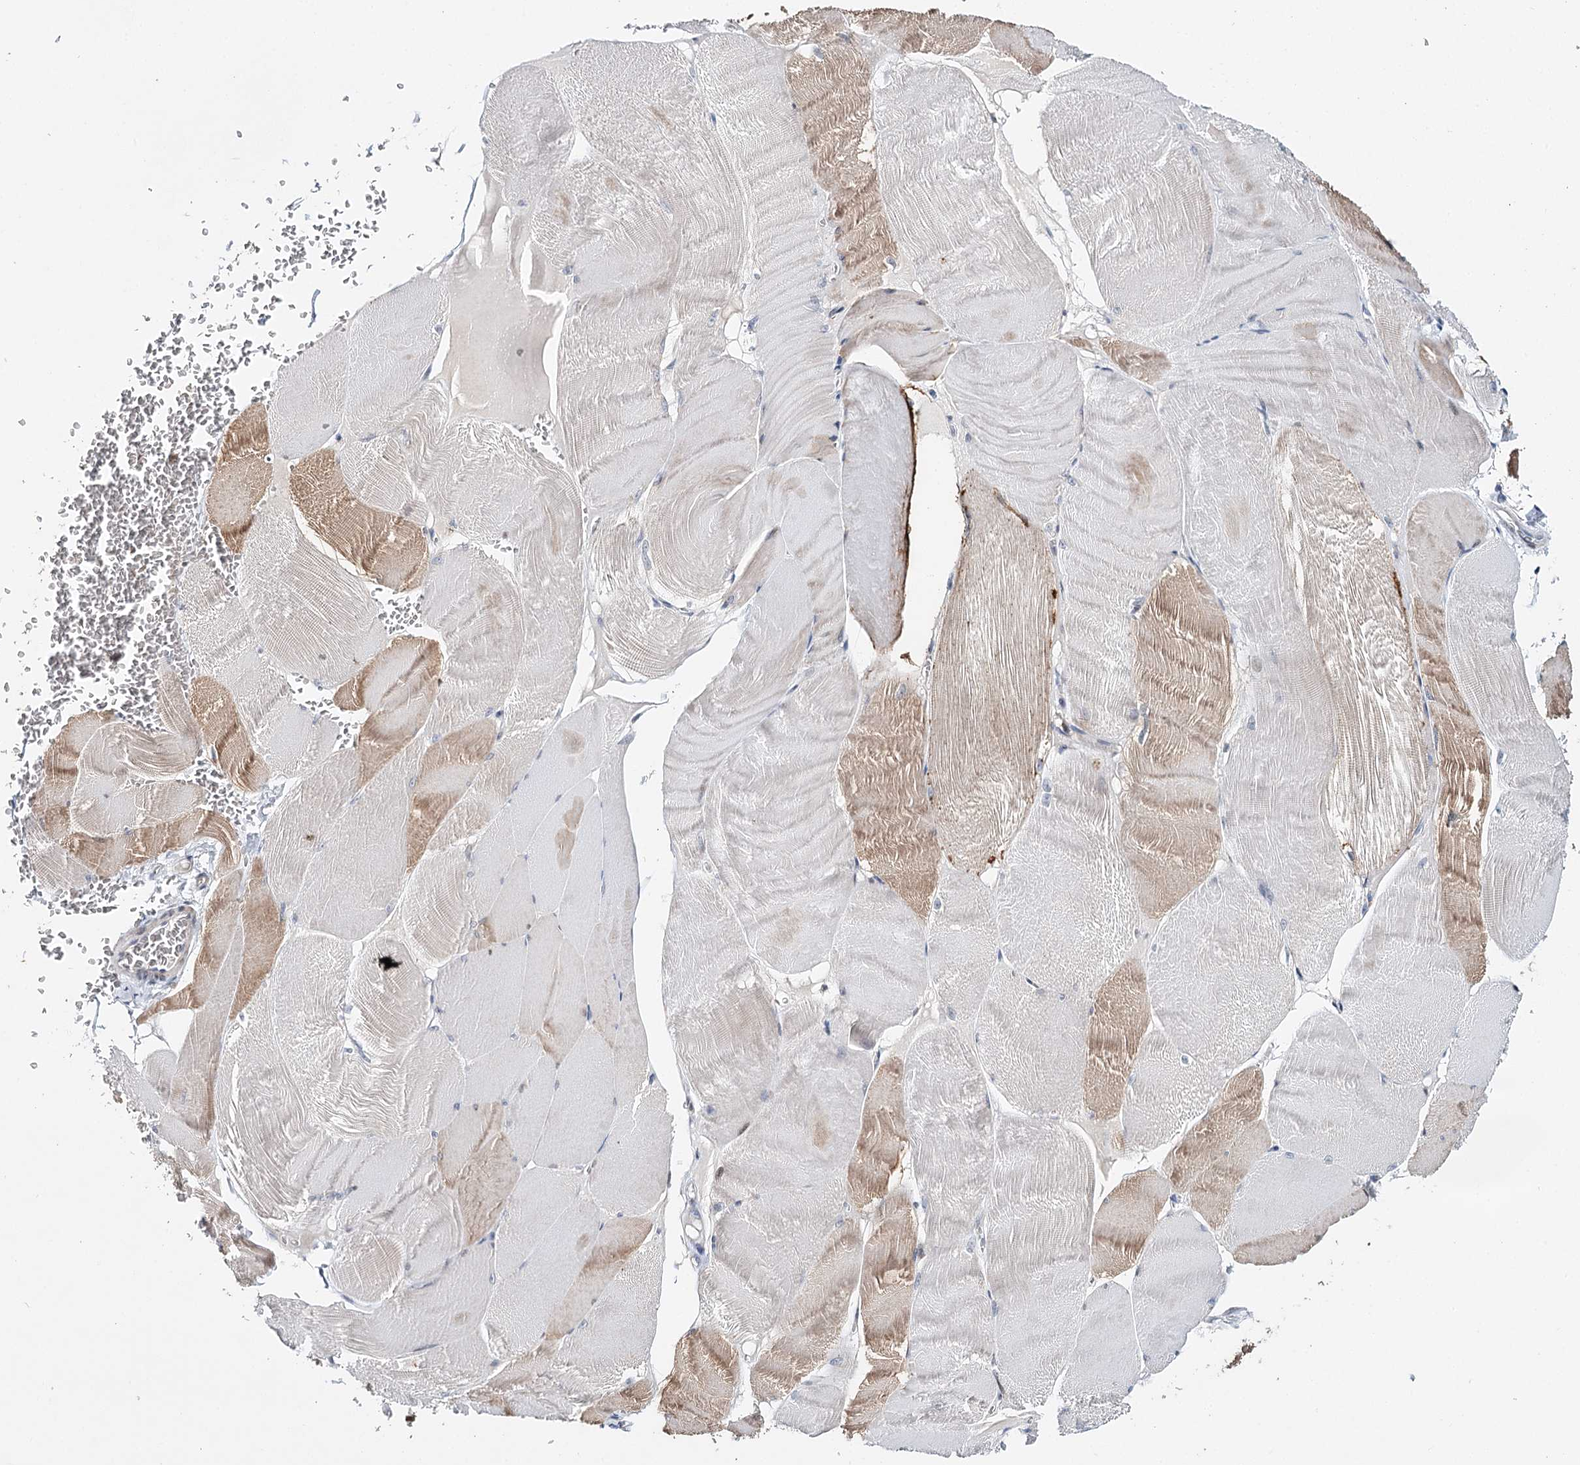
{"staining": {"intensity": "moderate", "quantity": "<25%", "location": "cytoplasmic/membranous"}, "tissue": "skeletal muscle", "cell_type": "Myocytes", "image_type": "normal", "snomed": [{"axis": "morphology", "description": "Normal tissue, NOS"}, {"axis": "morphology", "description": "Basal cell carcinoma"}, {"axis": "topography", "description": "Skeletal muscle"}], "caption": "Skeletal muscle stained with IHC demonstrates moderate cytoplasmic/membranous staining in about <25% of myocytes. (DAB IHC, brown staining for protein, blue staining for nuclei).", "gene": "CFAP46", "patient": {"sex": "female", "age": 64}}